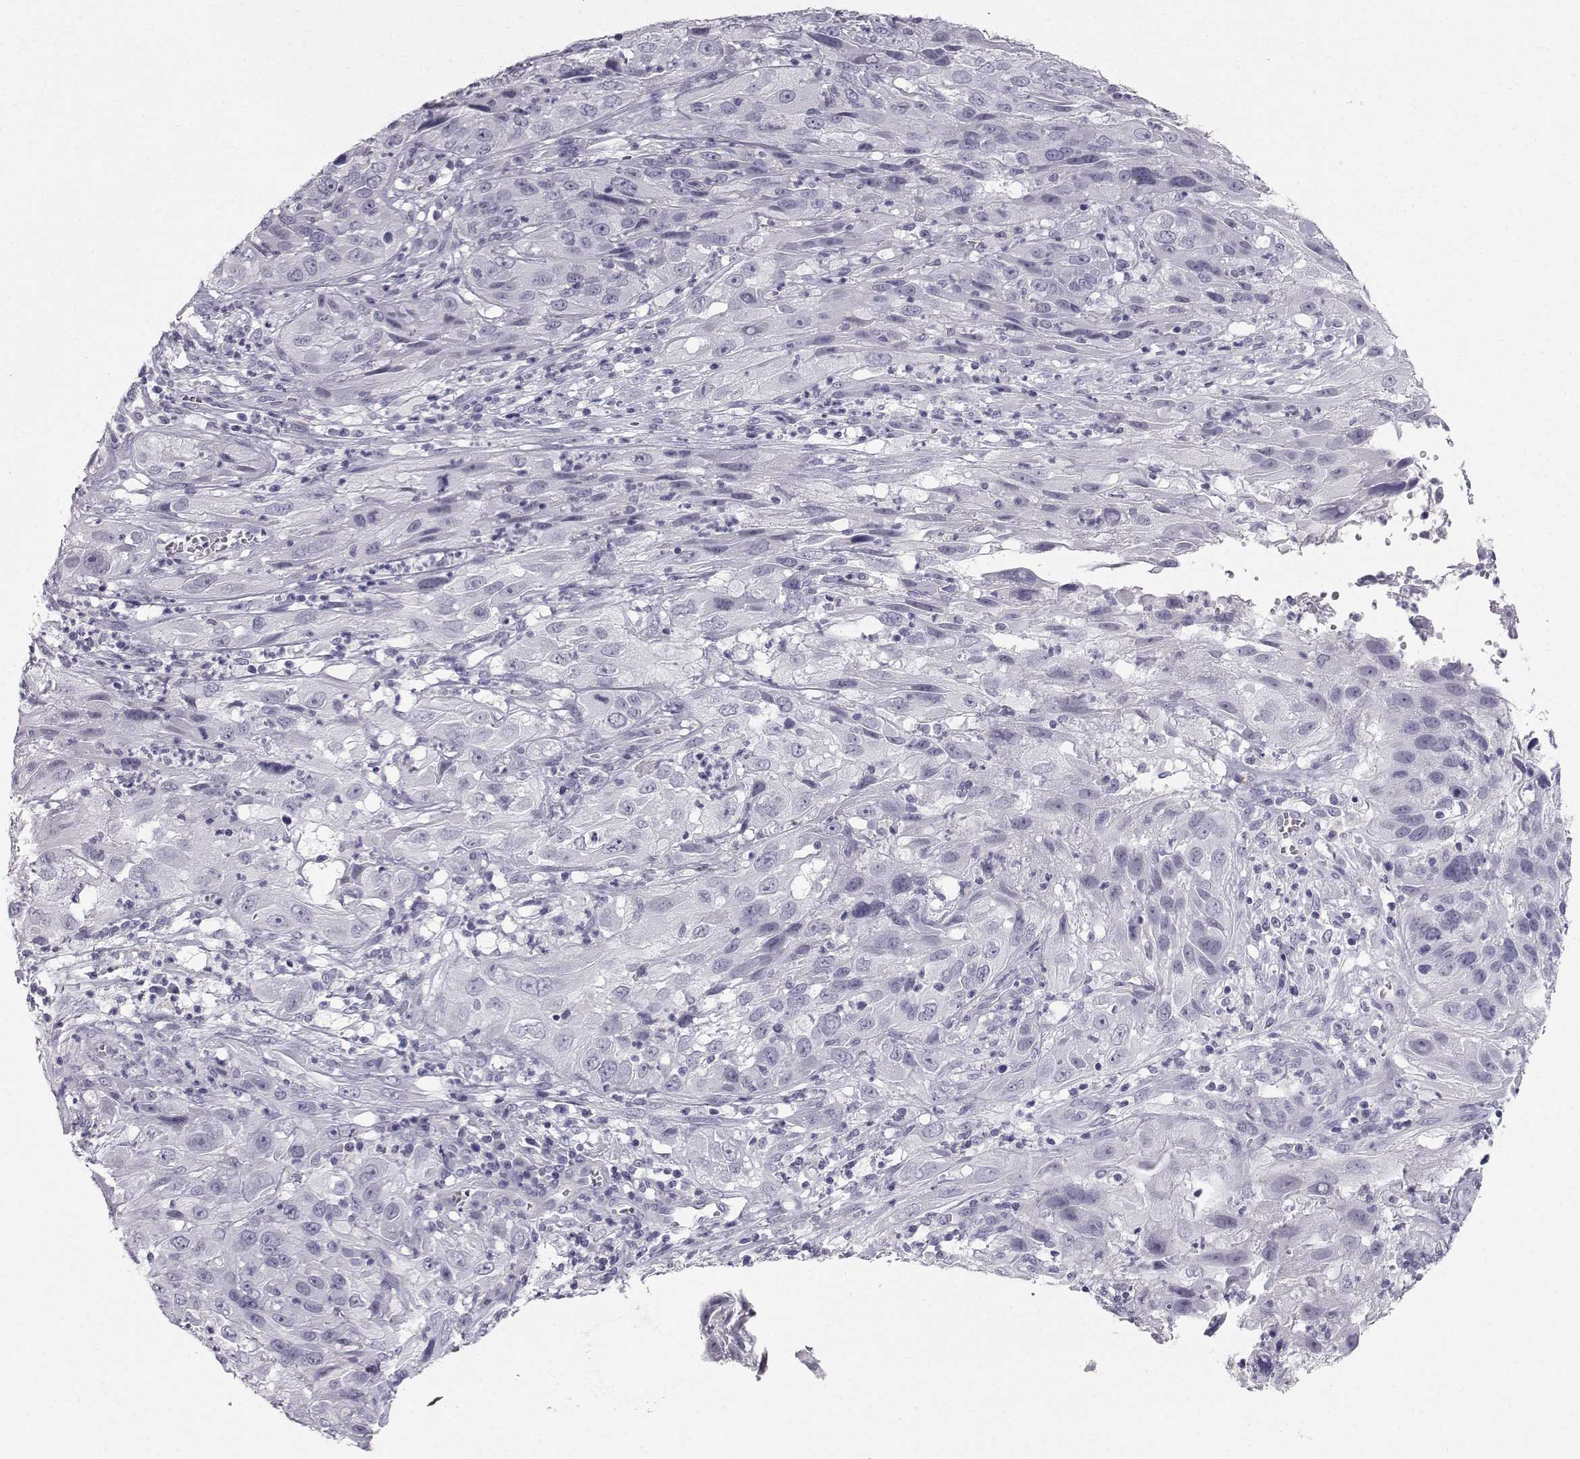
{"staining": {"intensity": "negative", "quantity": "none", "location": "none"}, "tissue": "cervical cancer", "cell_type": "Tumor cells", "image_type": "cancer", "snomed": [{"axis": "morphology", "description": "Squamous cell carcinoma, NOS"}, {"axis": "topography", "description": "Cervix"}], "caption": "There is no significant staining in tumor cells of cervical squamous cell carcinoma.", "gene": "SPDYE4", "patient": {"sex": "female", "age": 32}}